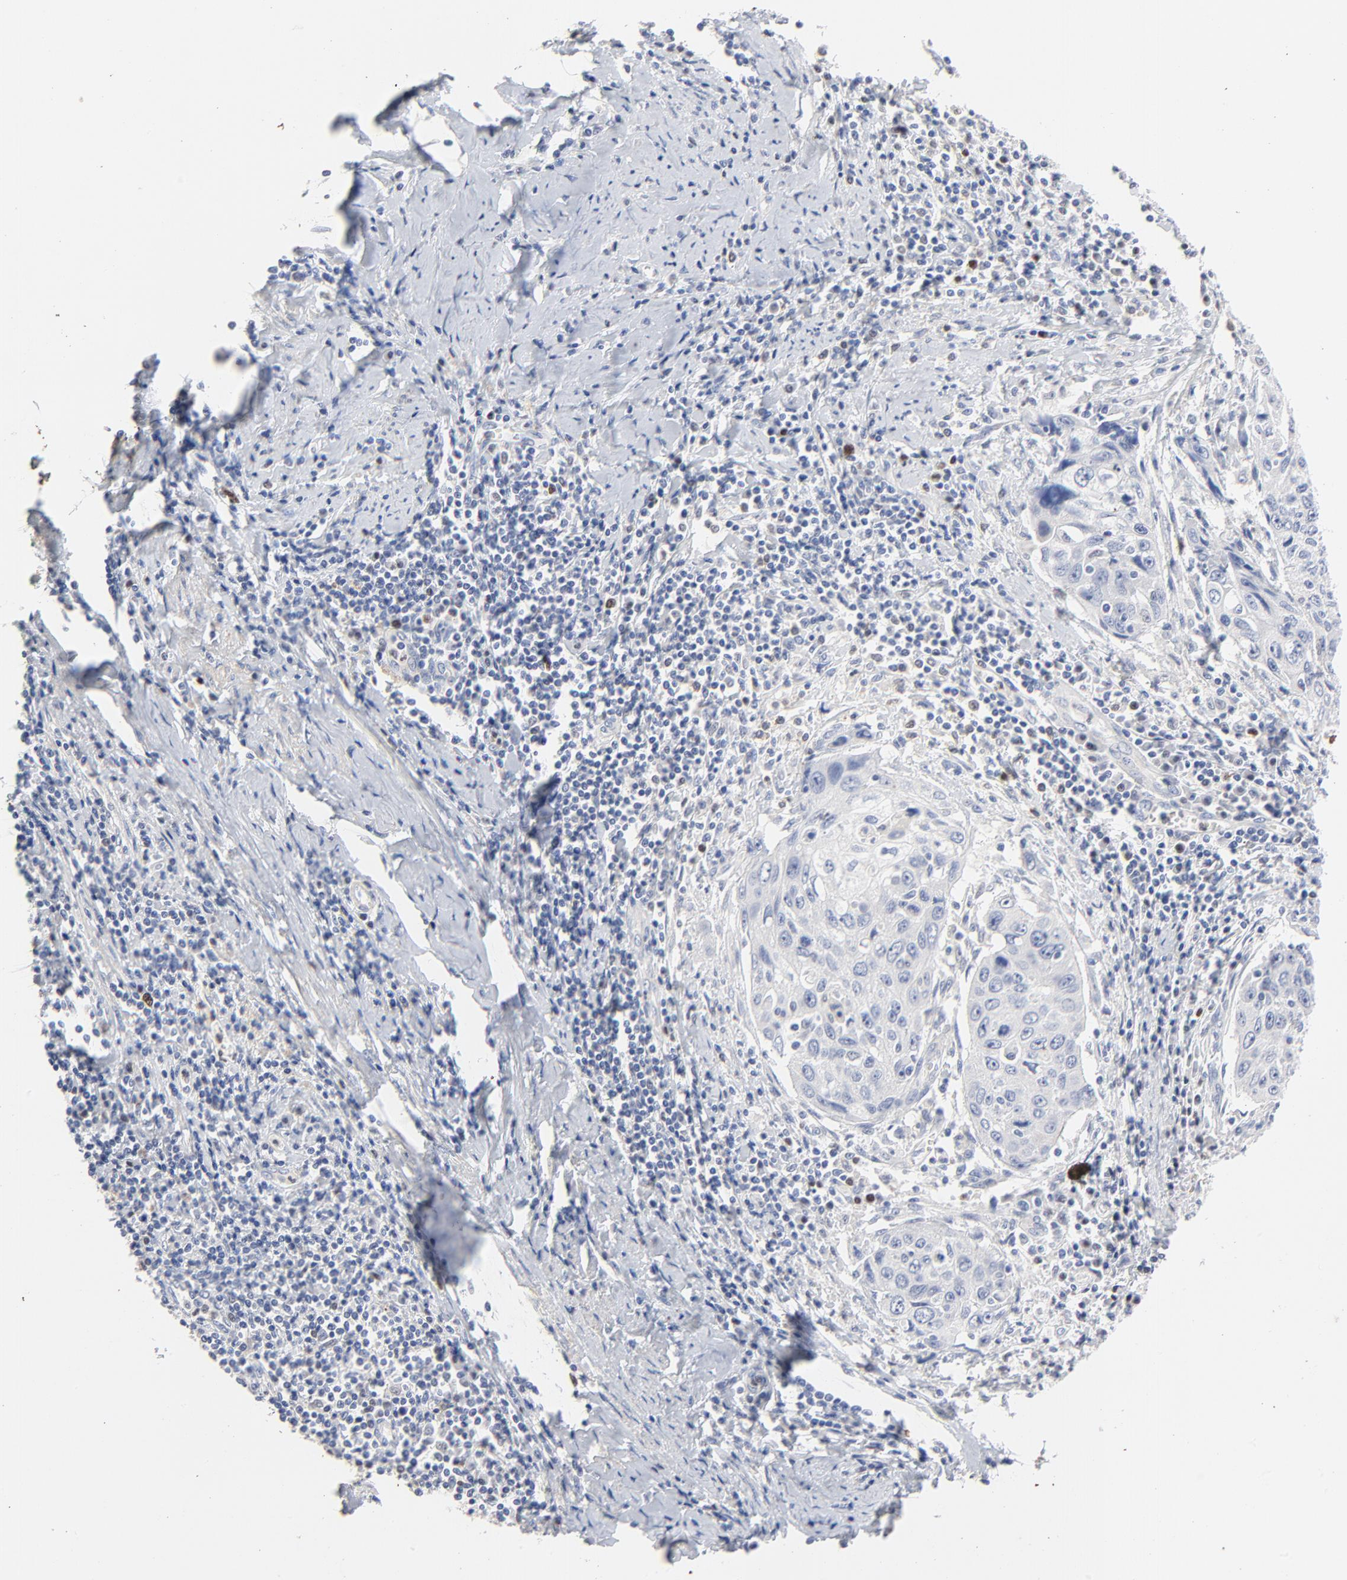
{"staining": {"intensity": "negative", "quantity": "none", "location": "none"}, "tissue": "cervical cancer", "cell_type": "Tumor cells", "image_type": "cancer", "snomed": [{"axis": "morphology", "description": "Squamous cell carcinoma, NOS"}, {"axis": "topography", "description": "Cervix"}], "caption": "IHC of human cervical cancer (squamous cell carcinoma) demonstrates no positivity in tumor cells. Brightfield microscopy of immunohistochemistry (IHC) stained with DAB (brown) and hematoxylin (blue), captured at high magnification.", "gene": "AADAC", "patient": {"sex": "female", "age": 53}}